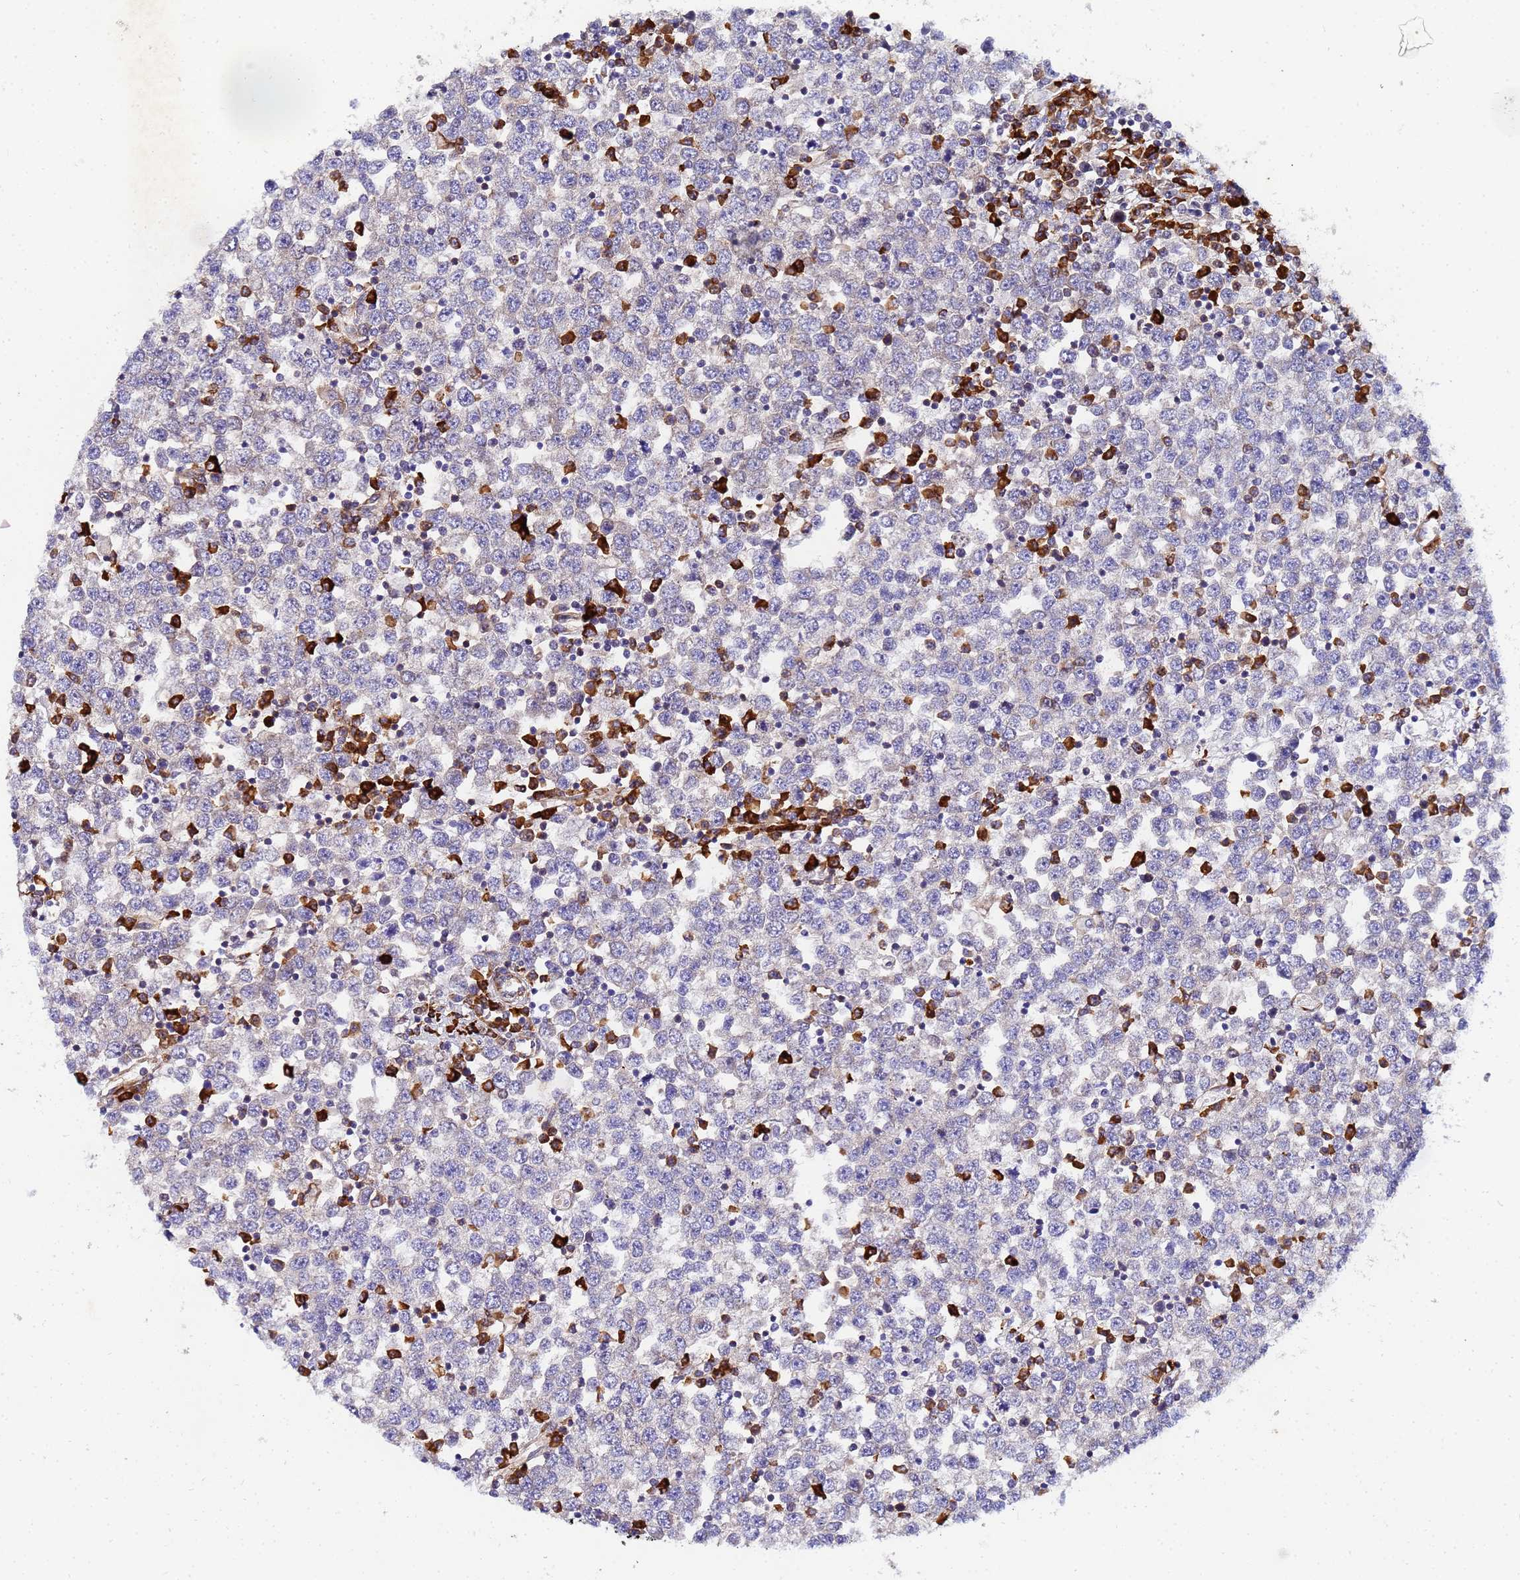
{"staining": {"intensity": "negative", "quantity": "none", "location": "none"}, "tissue": "testis cancer", "cell_type": "Tumor cells", "image_type": "cancer", "snomed": [{"axis": "morphology", "description": "Seminoma, NOS"}, {"axis": "topography", "description": "Testis"}], "caption": "IHC photomicrograph of neoplastic tissue: human testis seminoma stained with DAB (3,3'-diaminobenzidine) shows no significant protein staining in tumor cells.", "gene": "POM121", "patient": {"sex": "male", "age": 65}}